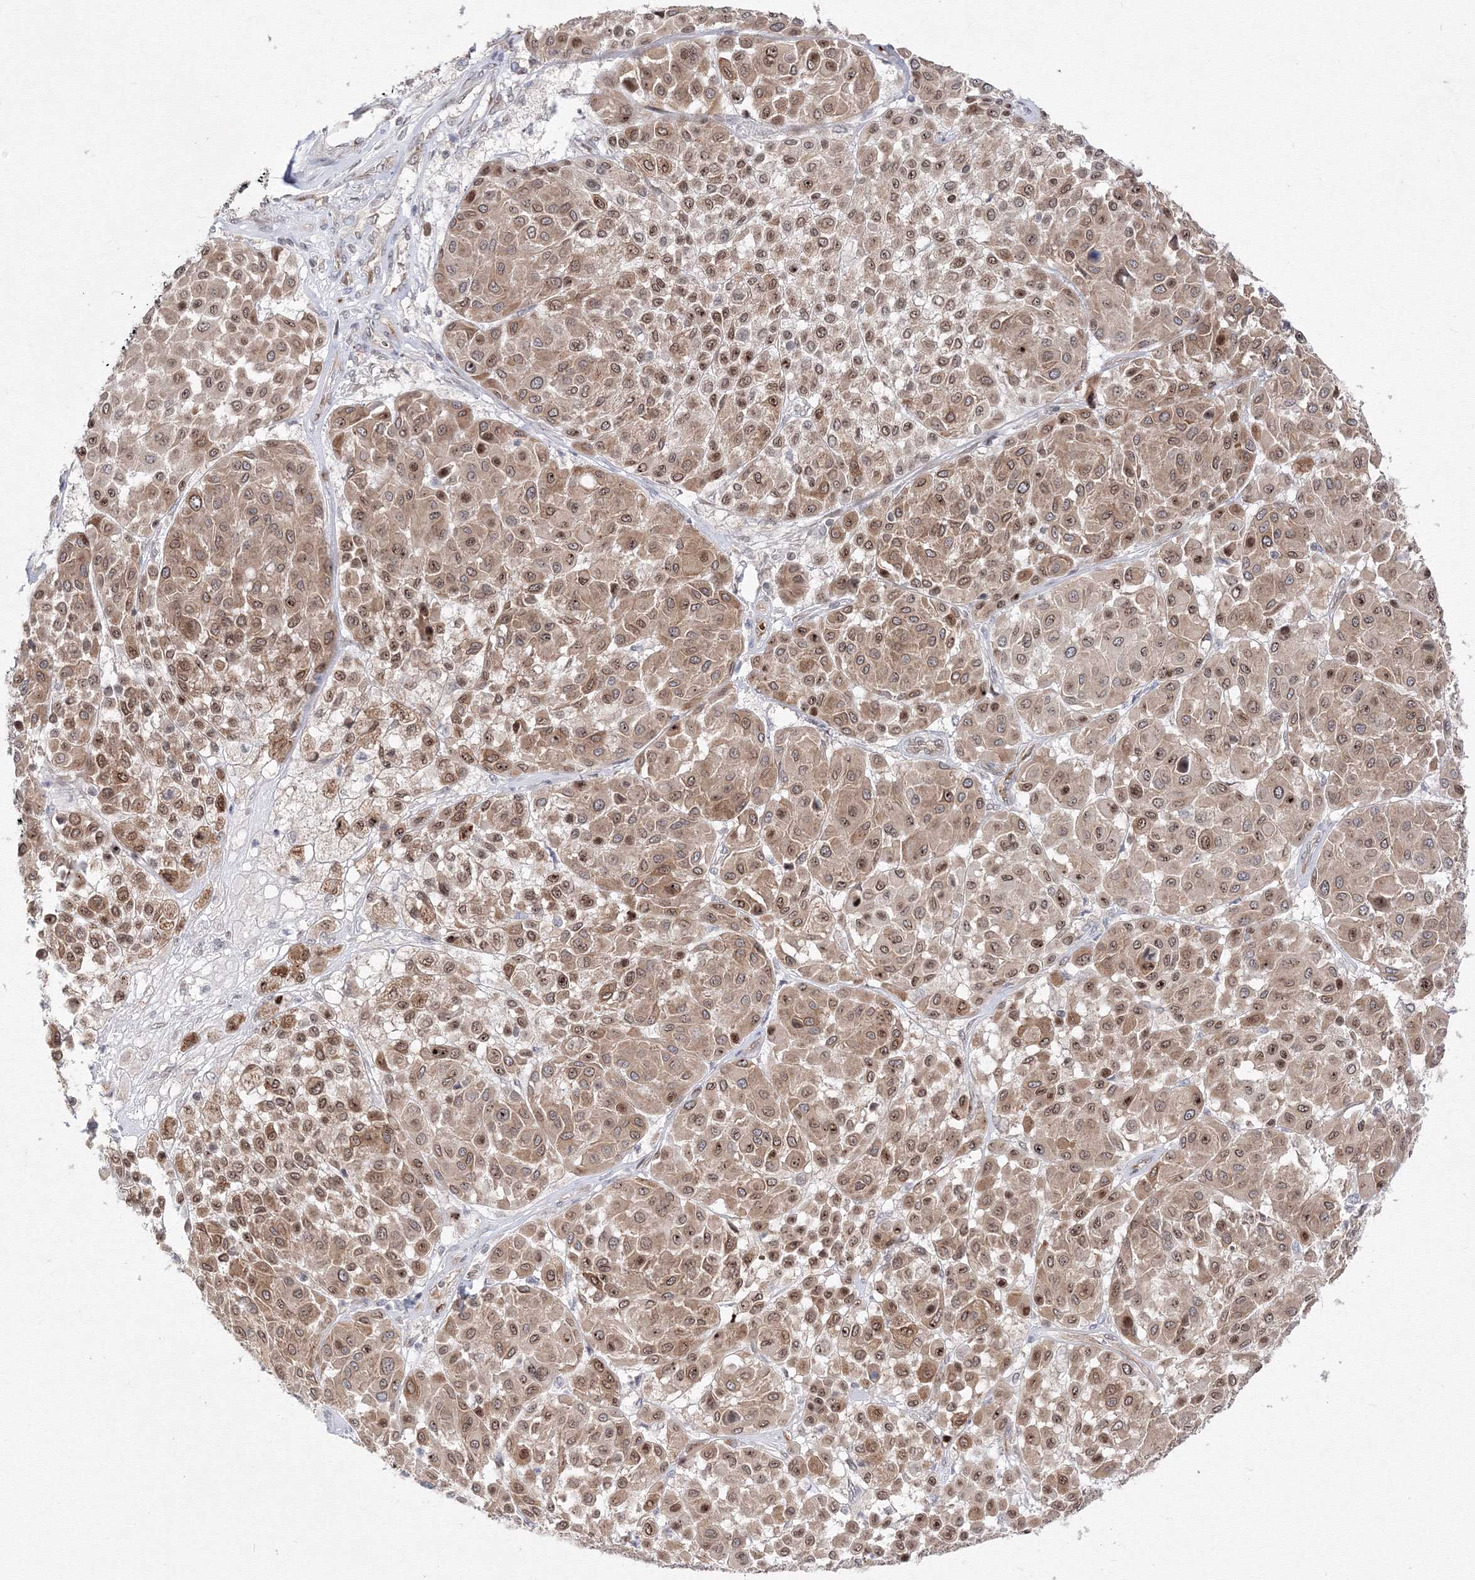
{"staining": {"intensity": "moderate", "quantity": ">75%", "location": "cytoplasmic/membranous,nuclear"}, "tissue": "melanoma", "cell_type": "Tumor cells", "image_type": "cancer", "snomed": [{"axis": "morphology", "description": "Malignant melanoma, Metastatic site"}, {"axis": "topography", "description": "Soft tissue"}], "caption": "Malignant melanoma (metastatic site) stained with a brown dye demonstrates moderate cytoplasmic/membranous and nuclear positive staining in about >75% of tumor cells.", "gene": "DNAJB2", "patient": {"sex": "male", "age": 41}}